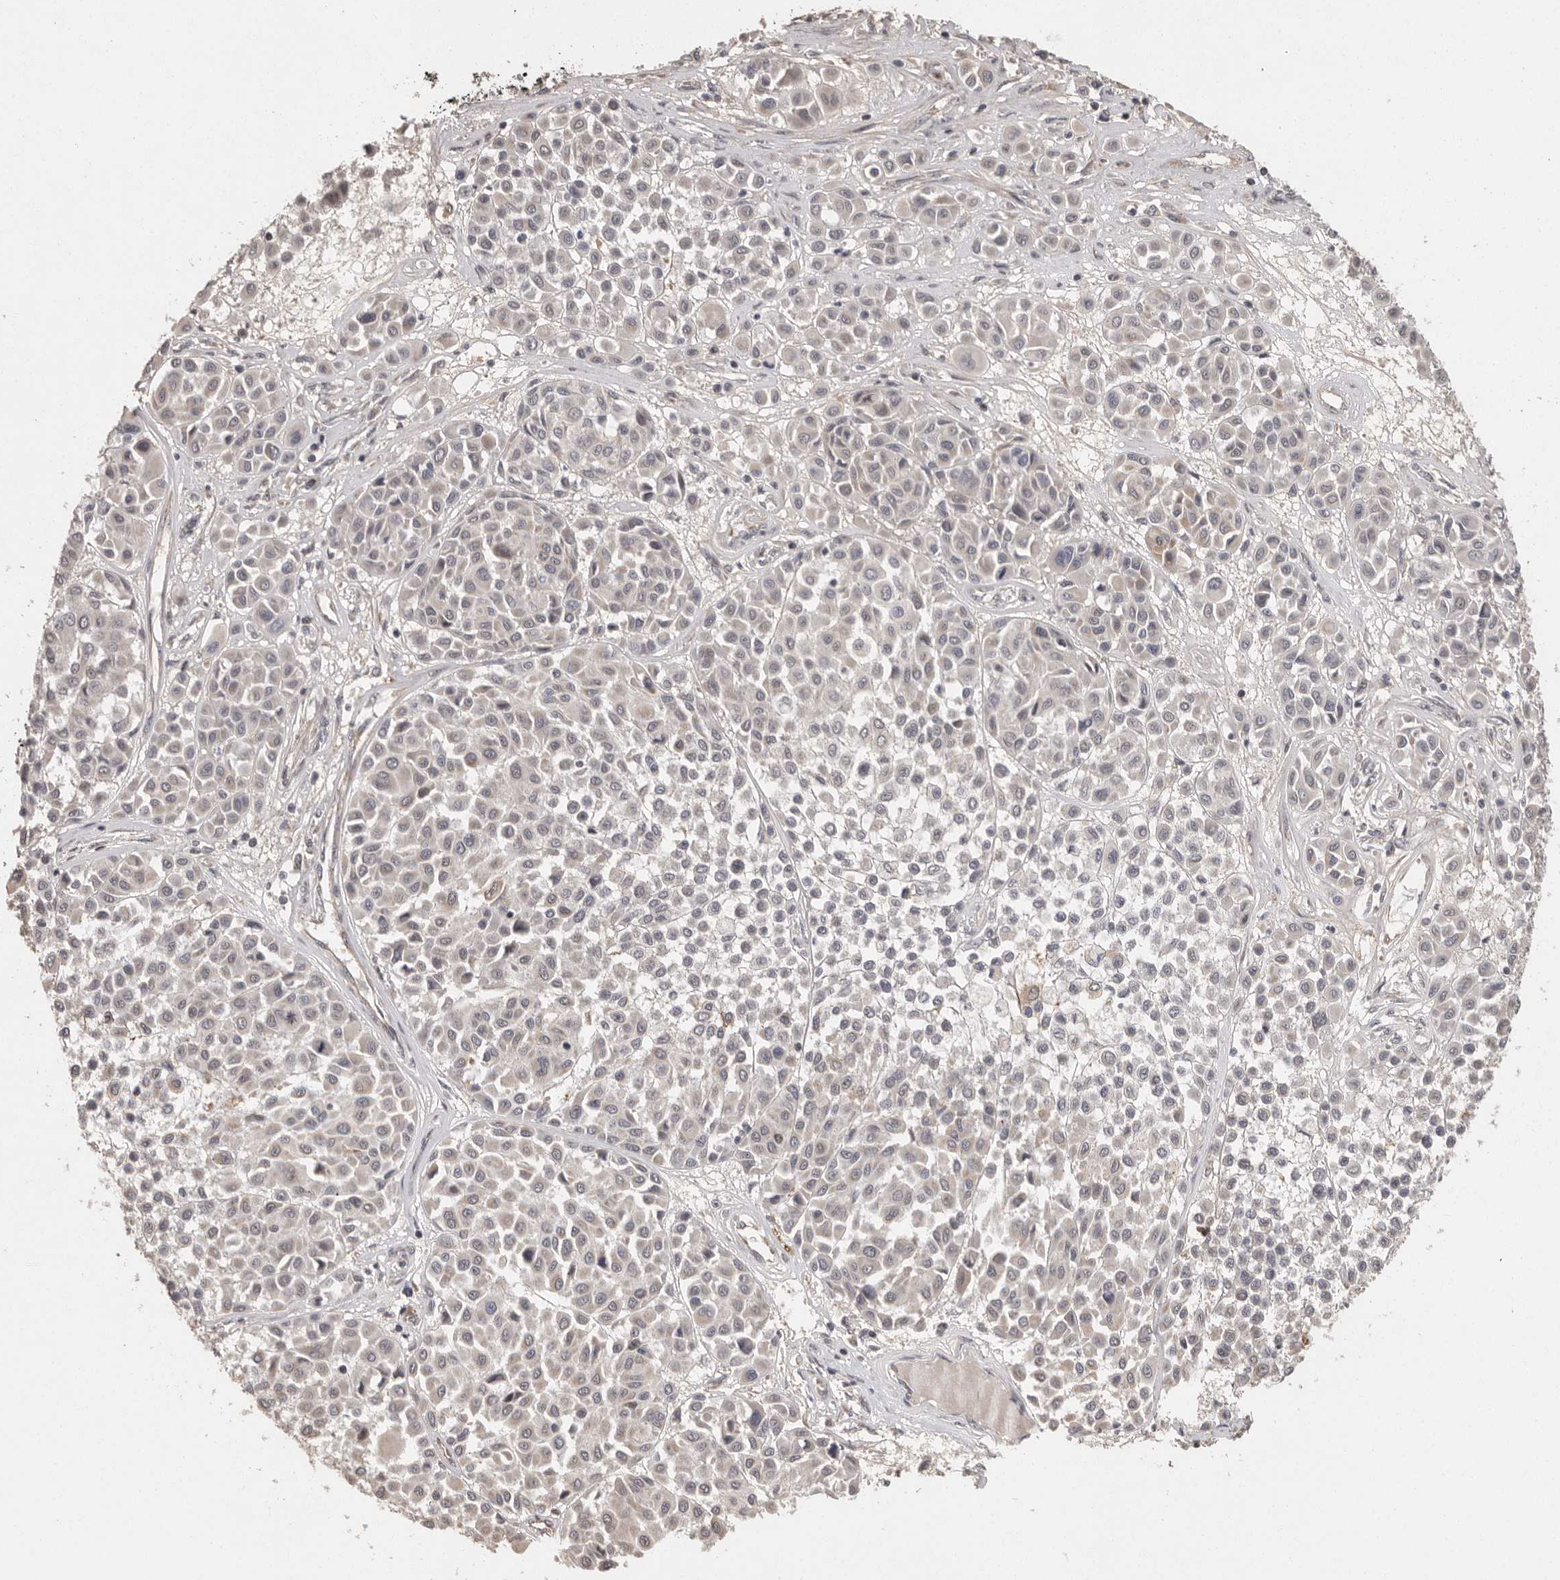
{"staining": {"intensity": "negative", "quantity": "none", "location": "none"}, "tissue": "melanoma", "cell_type": "Tumor cells", "image_type": "cancer", "snomed": [{"axis": "morphology", "description": "Malignant melanoma, Metastatic site"}, {"axis": "topography", "description": "Soft tissue"}], "caption": "Malignant melanoma (metastatic site) was stained to show a protein in brown. There is no significant staining in tumor cells. (Immunohistochemistry (ihc), brightfield microscopy, high magnification).", "gene": "BAIAP2", "patient": {"sex": "male", "age": 41}}